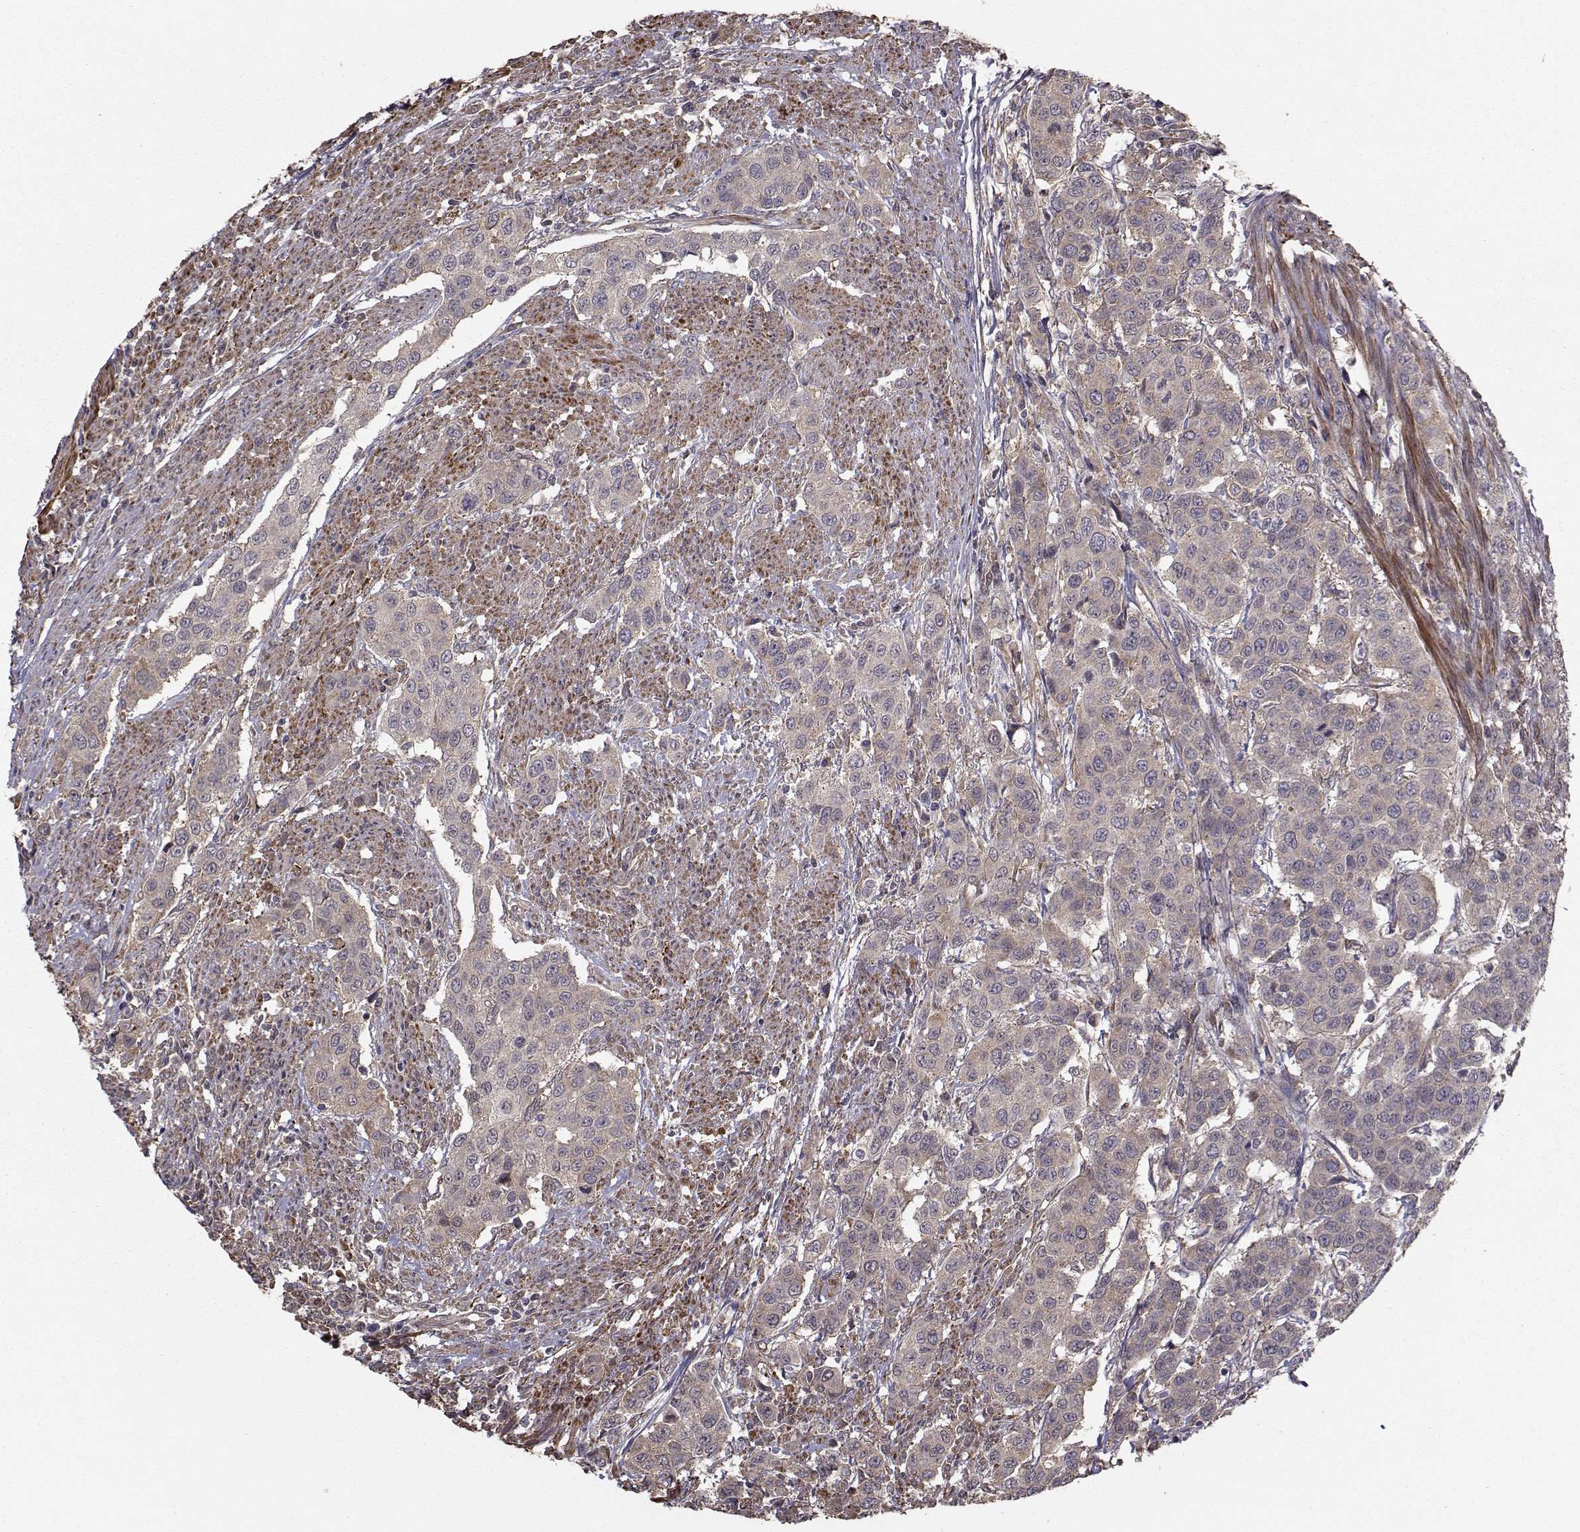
{"staining": {"intensity": "negative", "quantity": "none", "location": "none"}, "tissue": "urothelial cancer", "cell_type": "Tumor cells", "image_type": "cancer", "snomed": [{"axis": "morphology", "description": "Urothelial carcinoma, High grade"}, {"axis": "topography", "description": "Urinary bladder"}], "caption": "Tumor cells show no significant protein expression in urothelial cancer.", "gene": "TRIP10", "patient": {"sex": "female", "age": 58}}